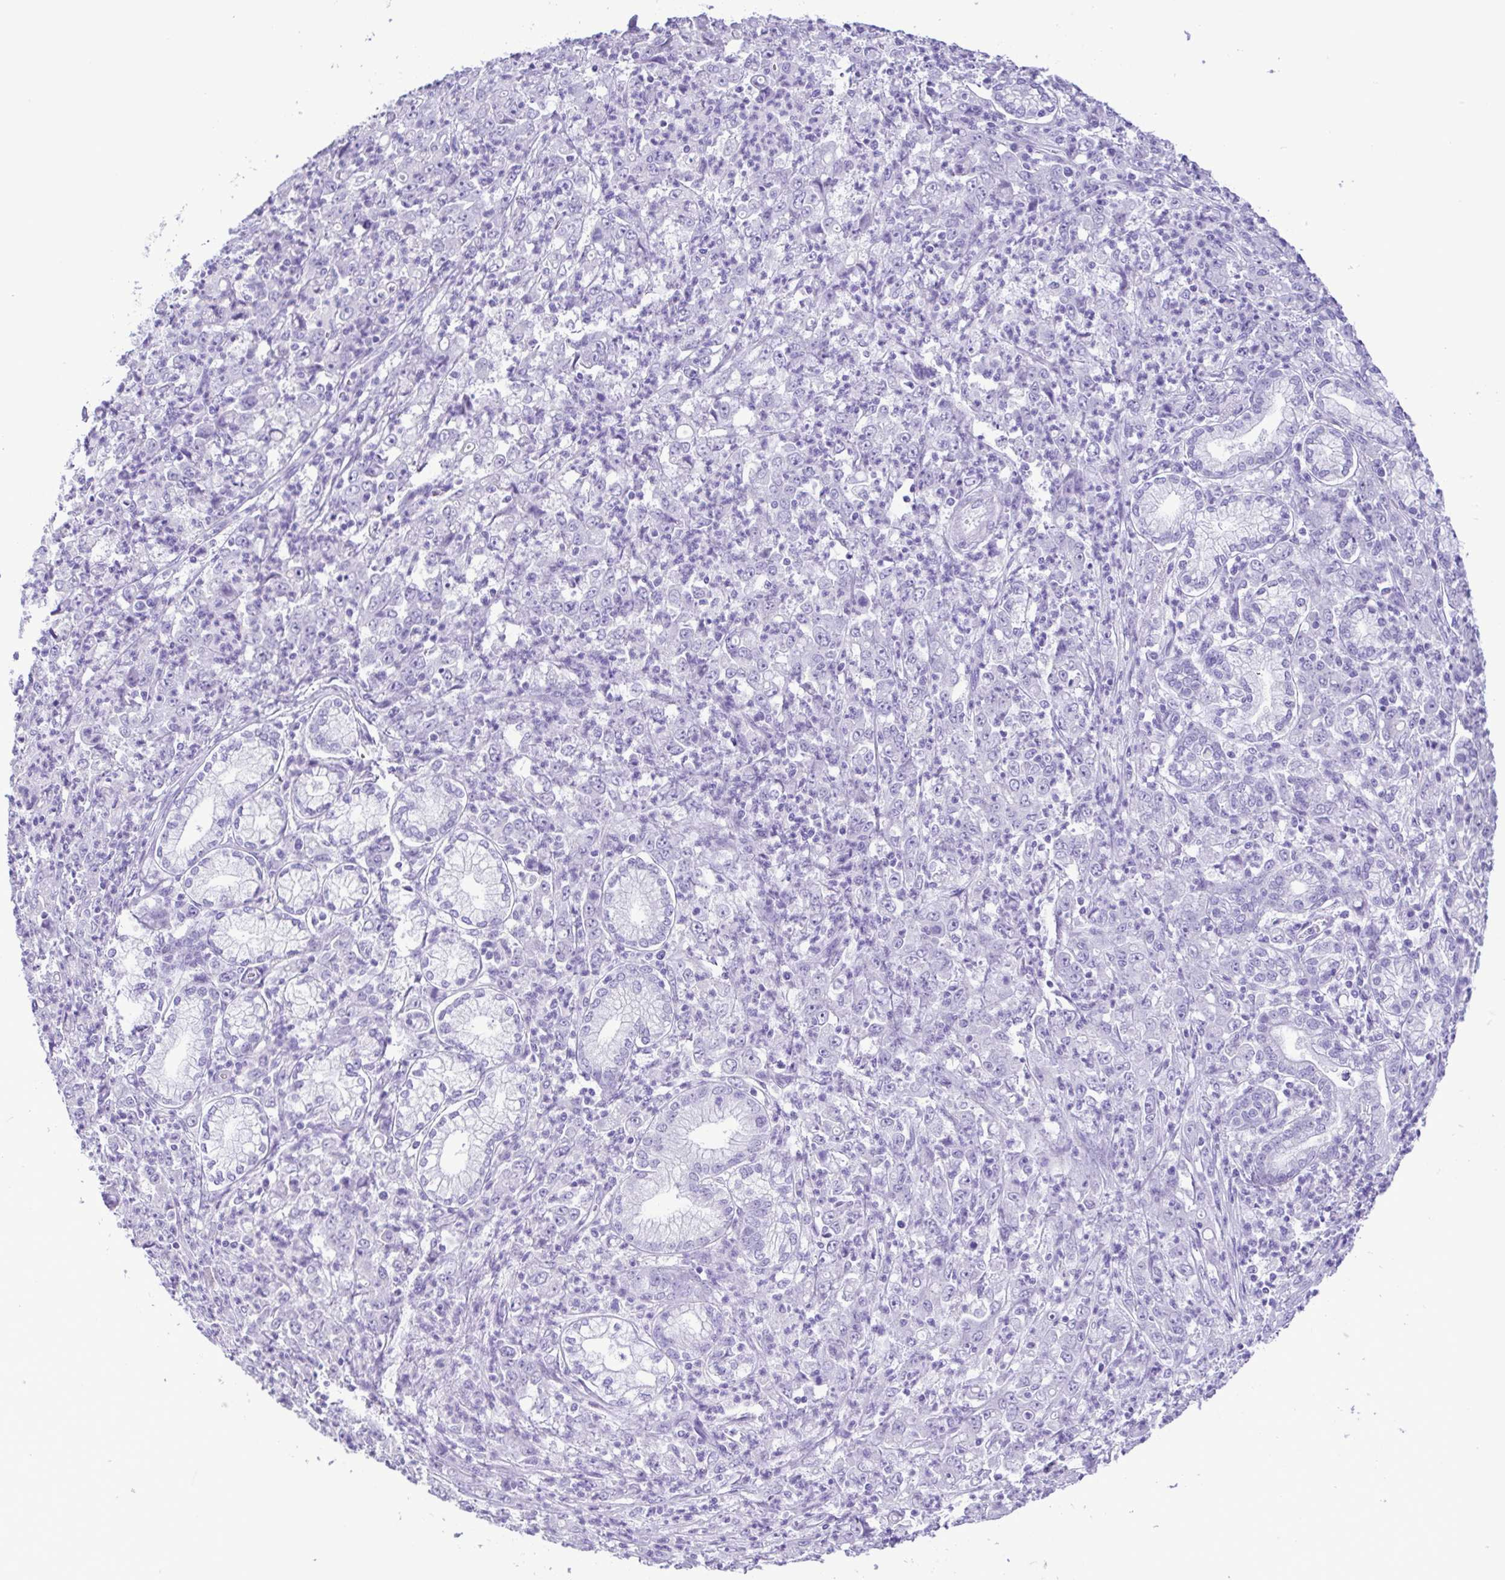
{"staining": {"intensity": "negative", "quantity": "none", "location": "none"}, "tissue": "stomach cancer", "cell_type": "Tumor cells", "image_type": "cancer", "snomed": [{"axis": "morphology", "description": "Adenocarcinoma, NOS"}, {"axis": "topography", "description": "Stomach, lower"}], "caption": "DAB (3,3'-diaminobenzidine) immunohistochemical staining of stomach cancer (adenocarcinoma) reveals no significant positivity in tumor cells. (DAB (3,3'-diaminobenzidine) immunohistochemistry visualized using brightfield microscopy, high magnification).", "gene": "CASP14", "patient": {"sex": "female", "age": 71}}